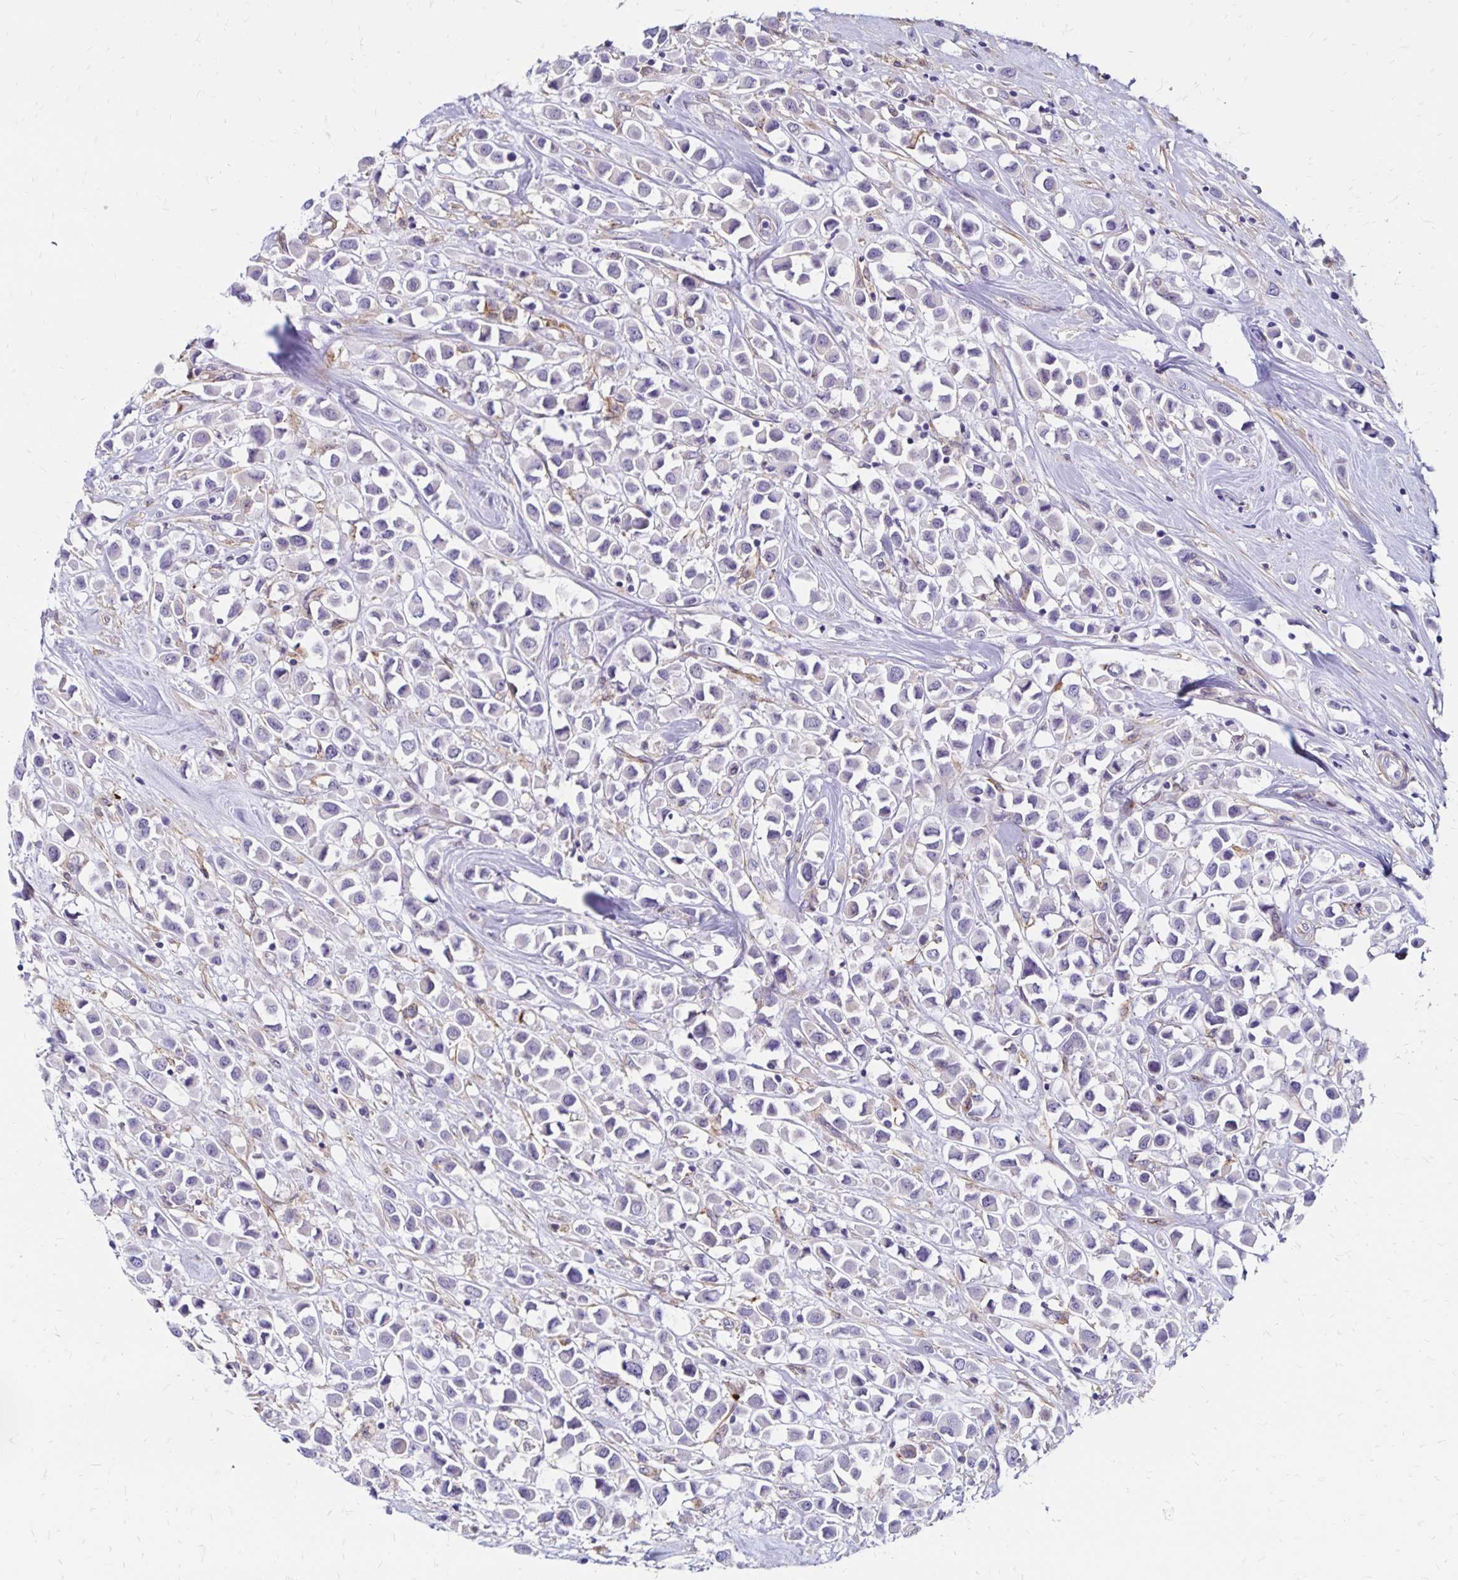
{"staining": {"intensity": "negative", "quantity": "none", "location": "none"}, "tissue": "breast cancer", "cell_type": "Tumor cells", "image_type": "cancer", "snomed": [{"axis": "morphology", "description": "Duct carcinoma"}, {"axis": "topography", "description": "Breast"}], "caption": "This is an immunohistochemistry (IHC) histopathology image of breast cancer (invasive ductal carcinoma). There is no expression in tumor cells.", "gene": "TNS3", "patient": {"sex": "female", "age": 61}}